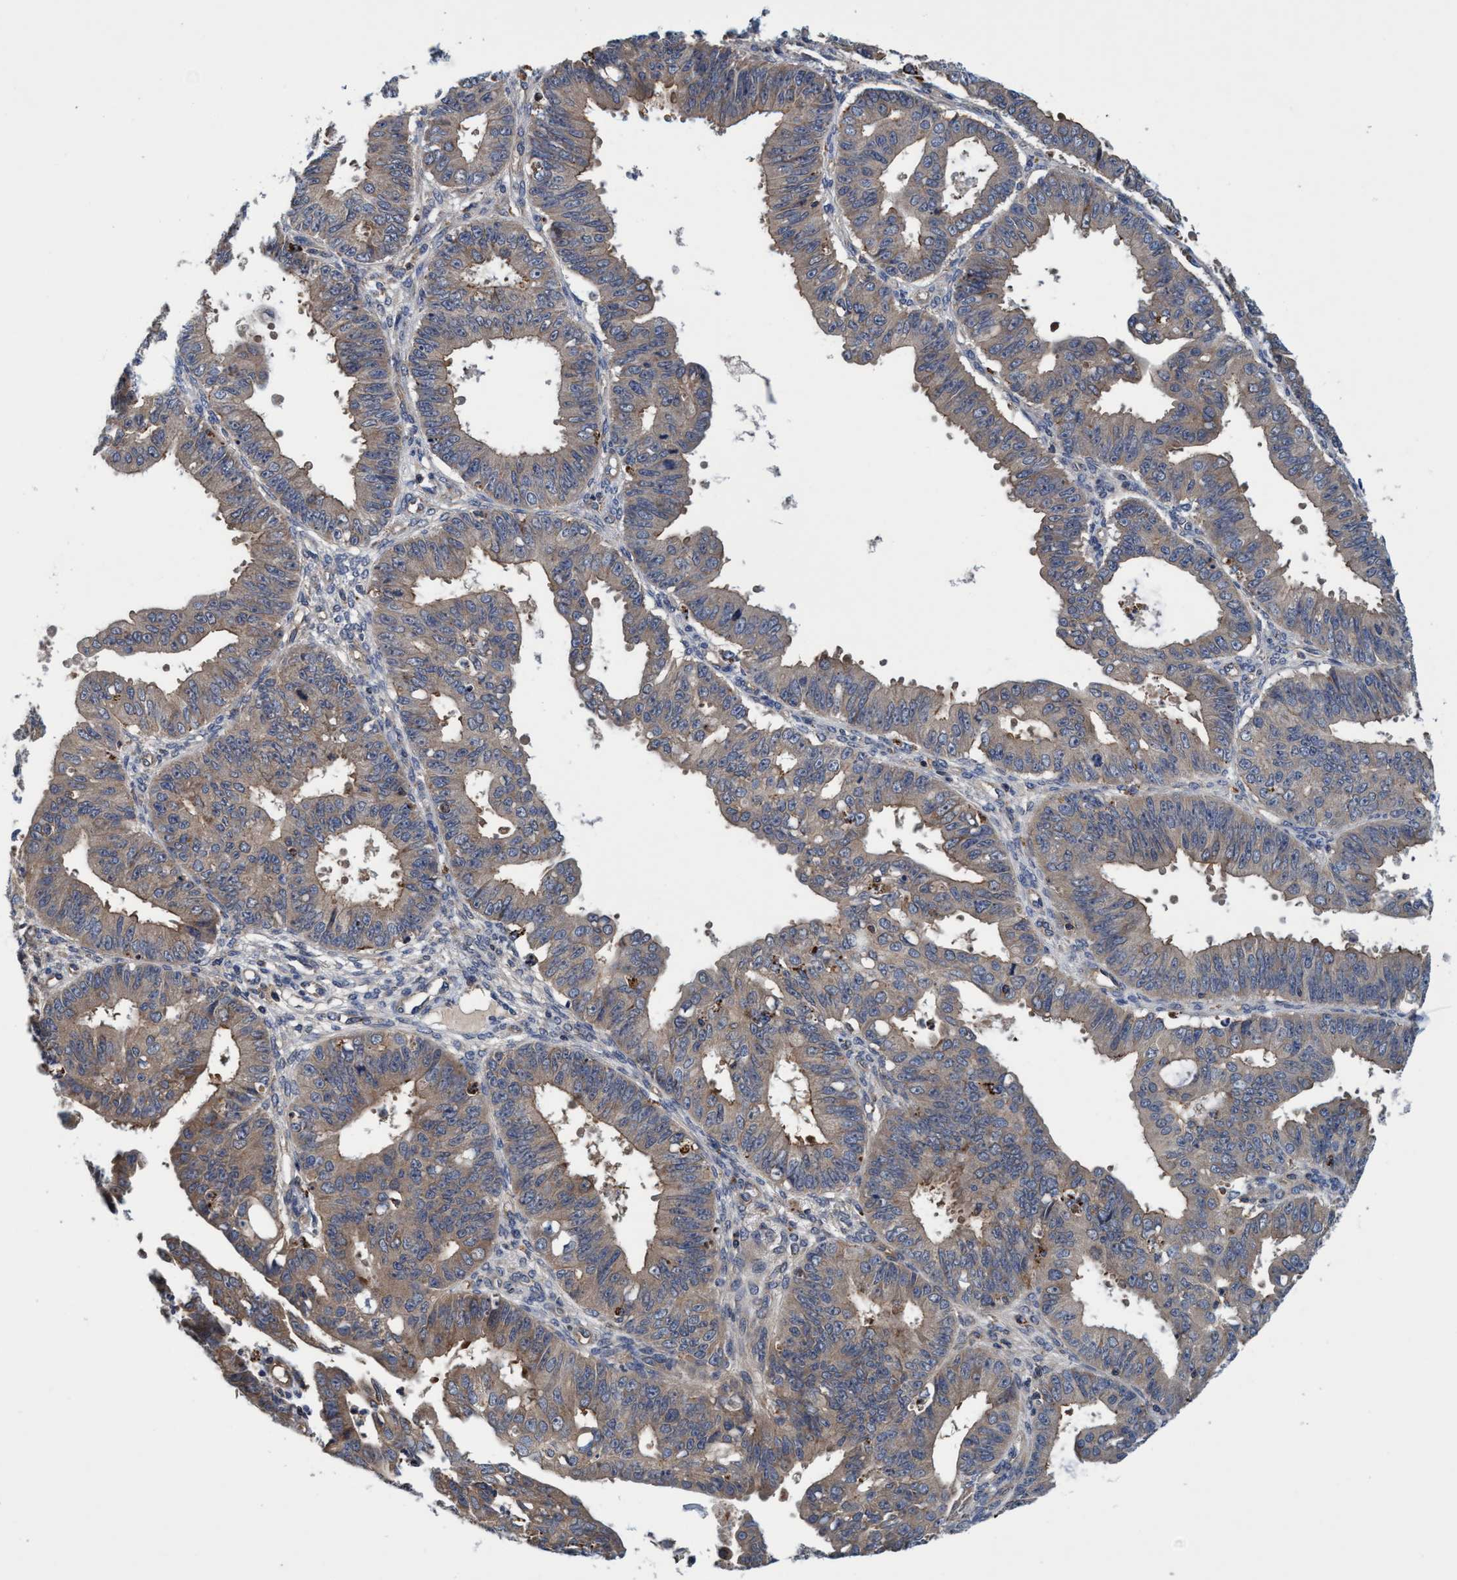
{"staining": {"intensity": "weak", "quantity": ">75%", "location": "cytoplasmic/membranous"}, "tissue": "ovarian cancer", "cell_type": "Tumor cells", "image_type": "cancer", "snomed": [{"axis": "morphology", "description": "Carcinoma, endometroid"}, {"axis": "topography", "description": "Ovary"}], "caption": "Human ovarian cancer (endometroid carcinoma) stained with a protein marker exhibits weak staining in tumor cells.", "gene": "CALCOCO2", "patient": {"sex": "female", "age": 42}}